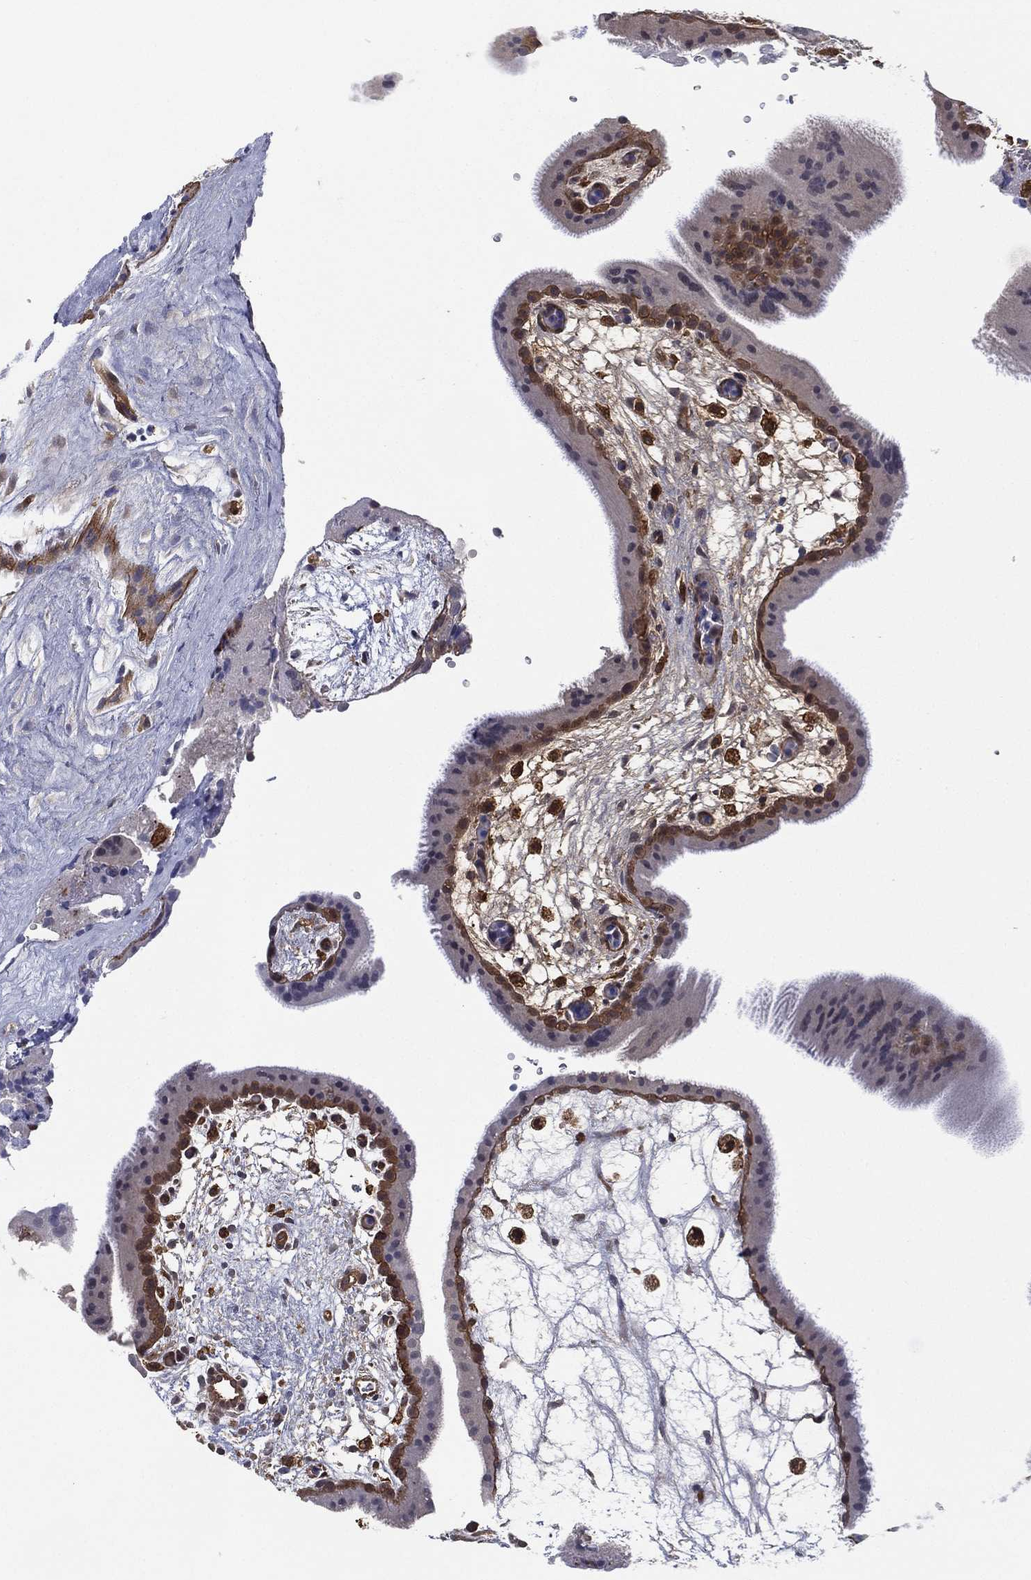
{"staining": {"intensity": "strong", "quantity": "<25%", "location": "cytoplasmic/membranous"}, "tissue": "placenta", "cell_type": "Trophoblastic cells", "image_type": "normal", "snomed": [{"axis": "morphology", "description": "Normal tissue, NOS"}, {"axis": "topography", "description": "Placenta"}], "caption": "A brown stain shows strong cytoplasmic/membranous expression of a protein in trophoblastic cells of benign human placenta. (Brightfield microscopy of DAB IHC at high magnification).", "gene": "PSMG4", "patient": {"sex": "female", "age": 19}}